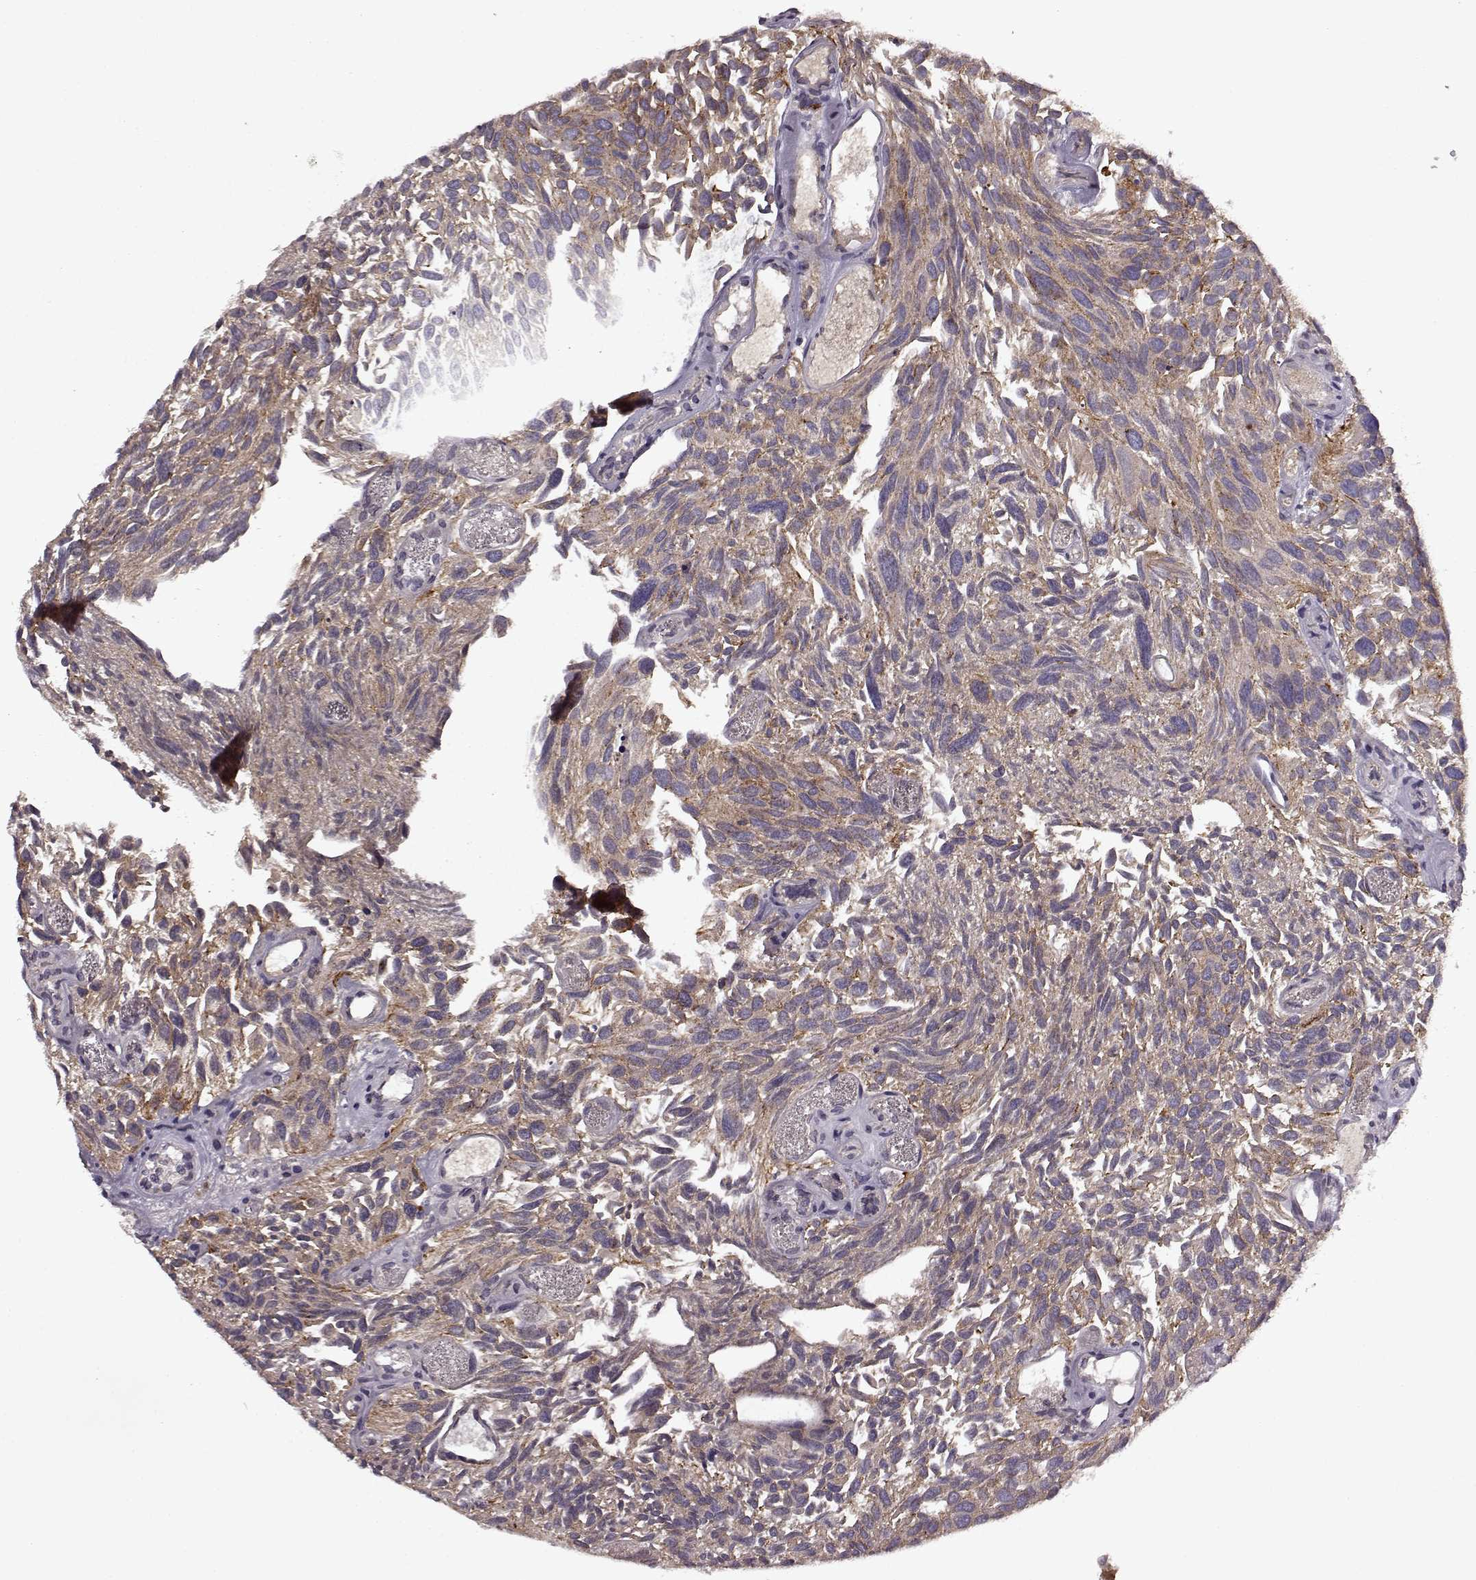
{"staining": {"intensity": "moderate", "quantity": ">75%", "location": "cytoplasmic/membranous"}, "tissue": "urothelial cancer", "cell_type": "Tumor cells", "image_type": "cancer", "snomed": [{"axis": "morphology", "description": "Urothelial carcinoma, Low grade"}, {"axis": "topography", "description": "Urinary bladder"}], "caption": "The image reveals a brown stain indicating the presence of a protein in the cytoplasmic/membranous of tumor cells in urothelial carcinoma (low-grade). (IHC, brightfield microscopy, high magnification).", "gene": "IFRD2", "patient": {"sex": "female", "age": 69}}